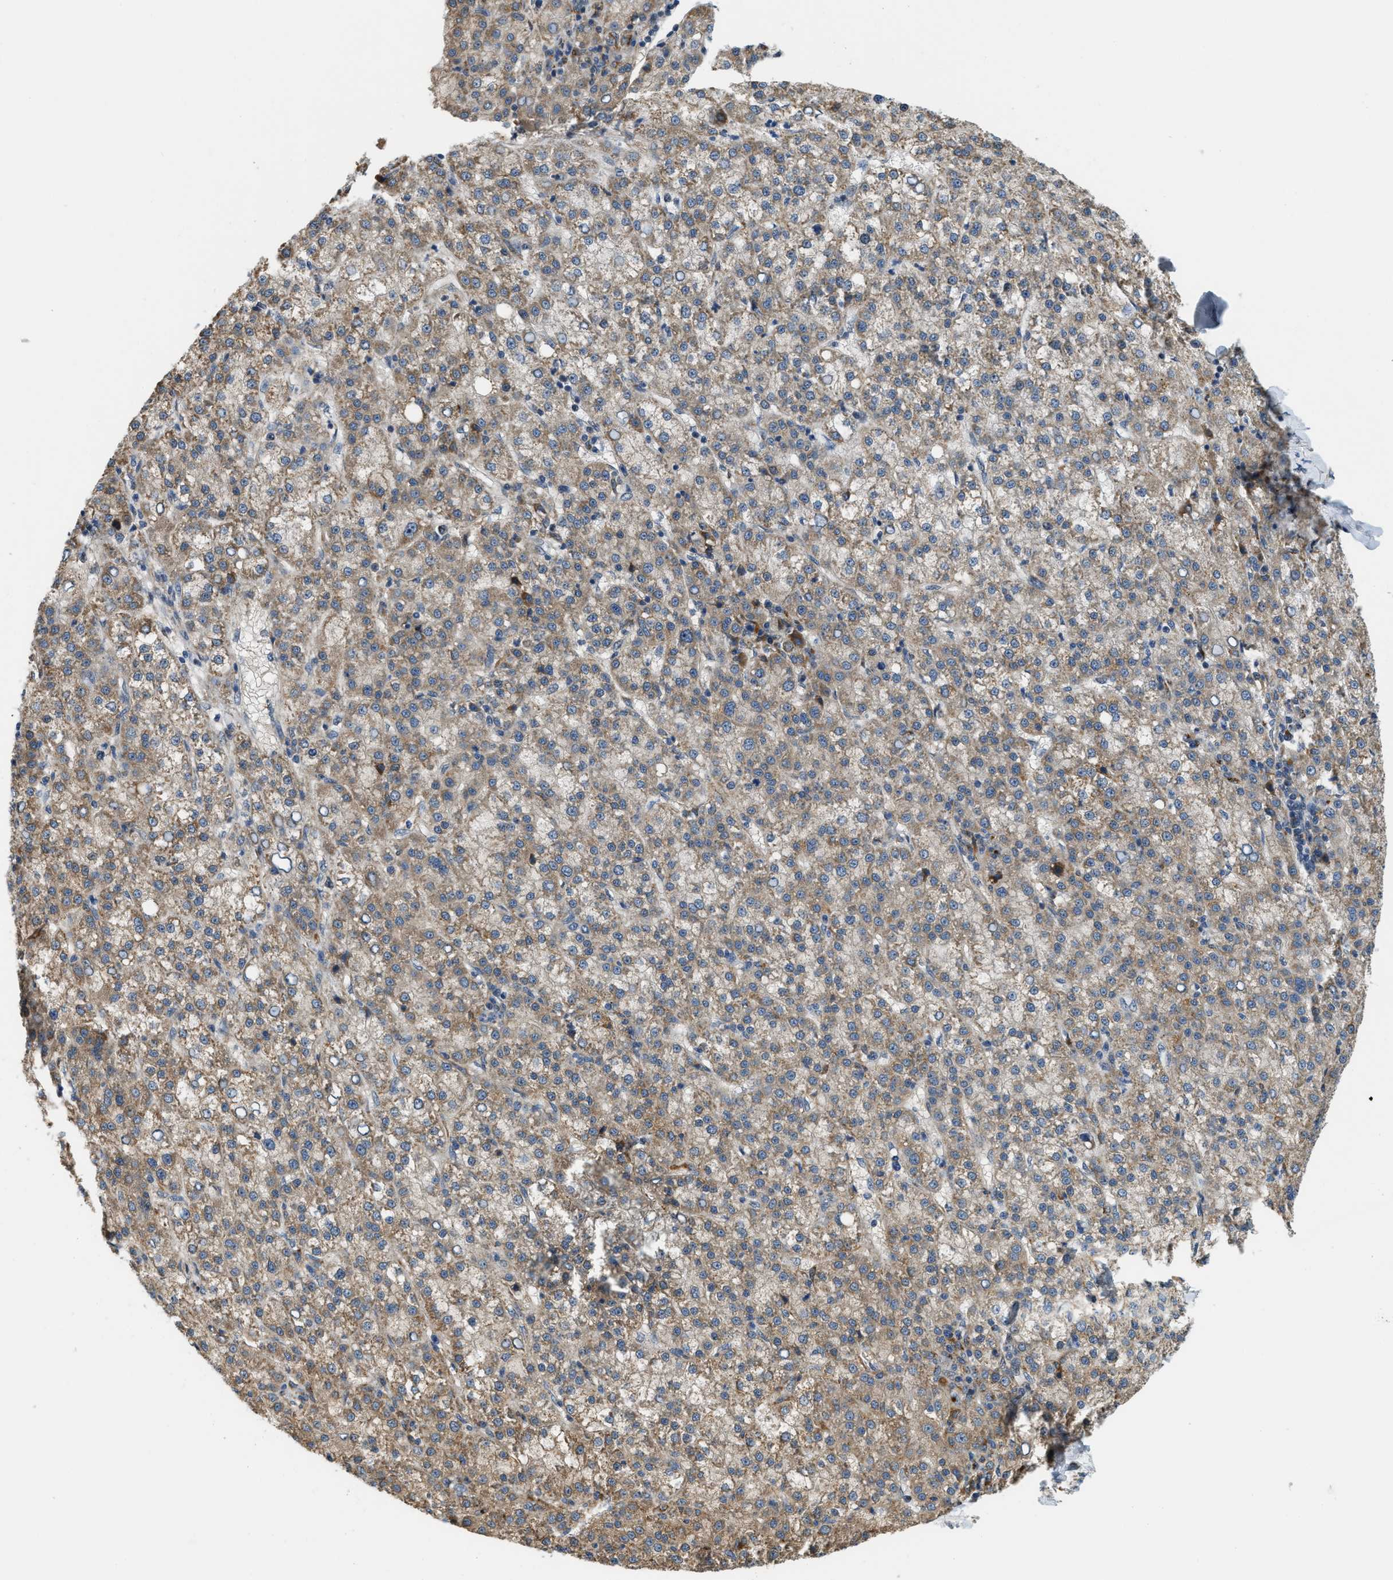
{"staining": {"intensity": "moderate", "quantity": ">75%", "location": "cytoplasmic/membranous"}, "tissue": "liver cancer", "cell_type": "Tumor cells", "image_type": "cancer", "snomed": [{"axis": "morphology", "description": "Carcinoma, Hepatocellular, NOS"}, {"axis": "topography", "description": "Liver"}], "caption": "Liver cancer was stained to show a protein in brown. There is medium levels of moderate cytoplasmic/membranous staining in approximately >75% of tumor cells.", "gene": "STARD3NL", "patient": {"sex": "female", "age": 58}}